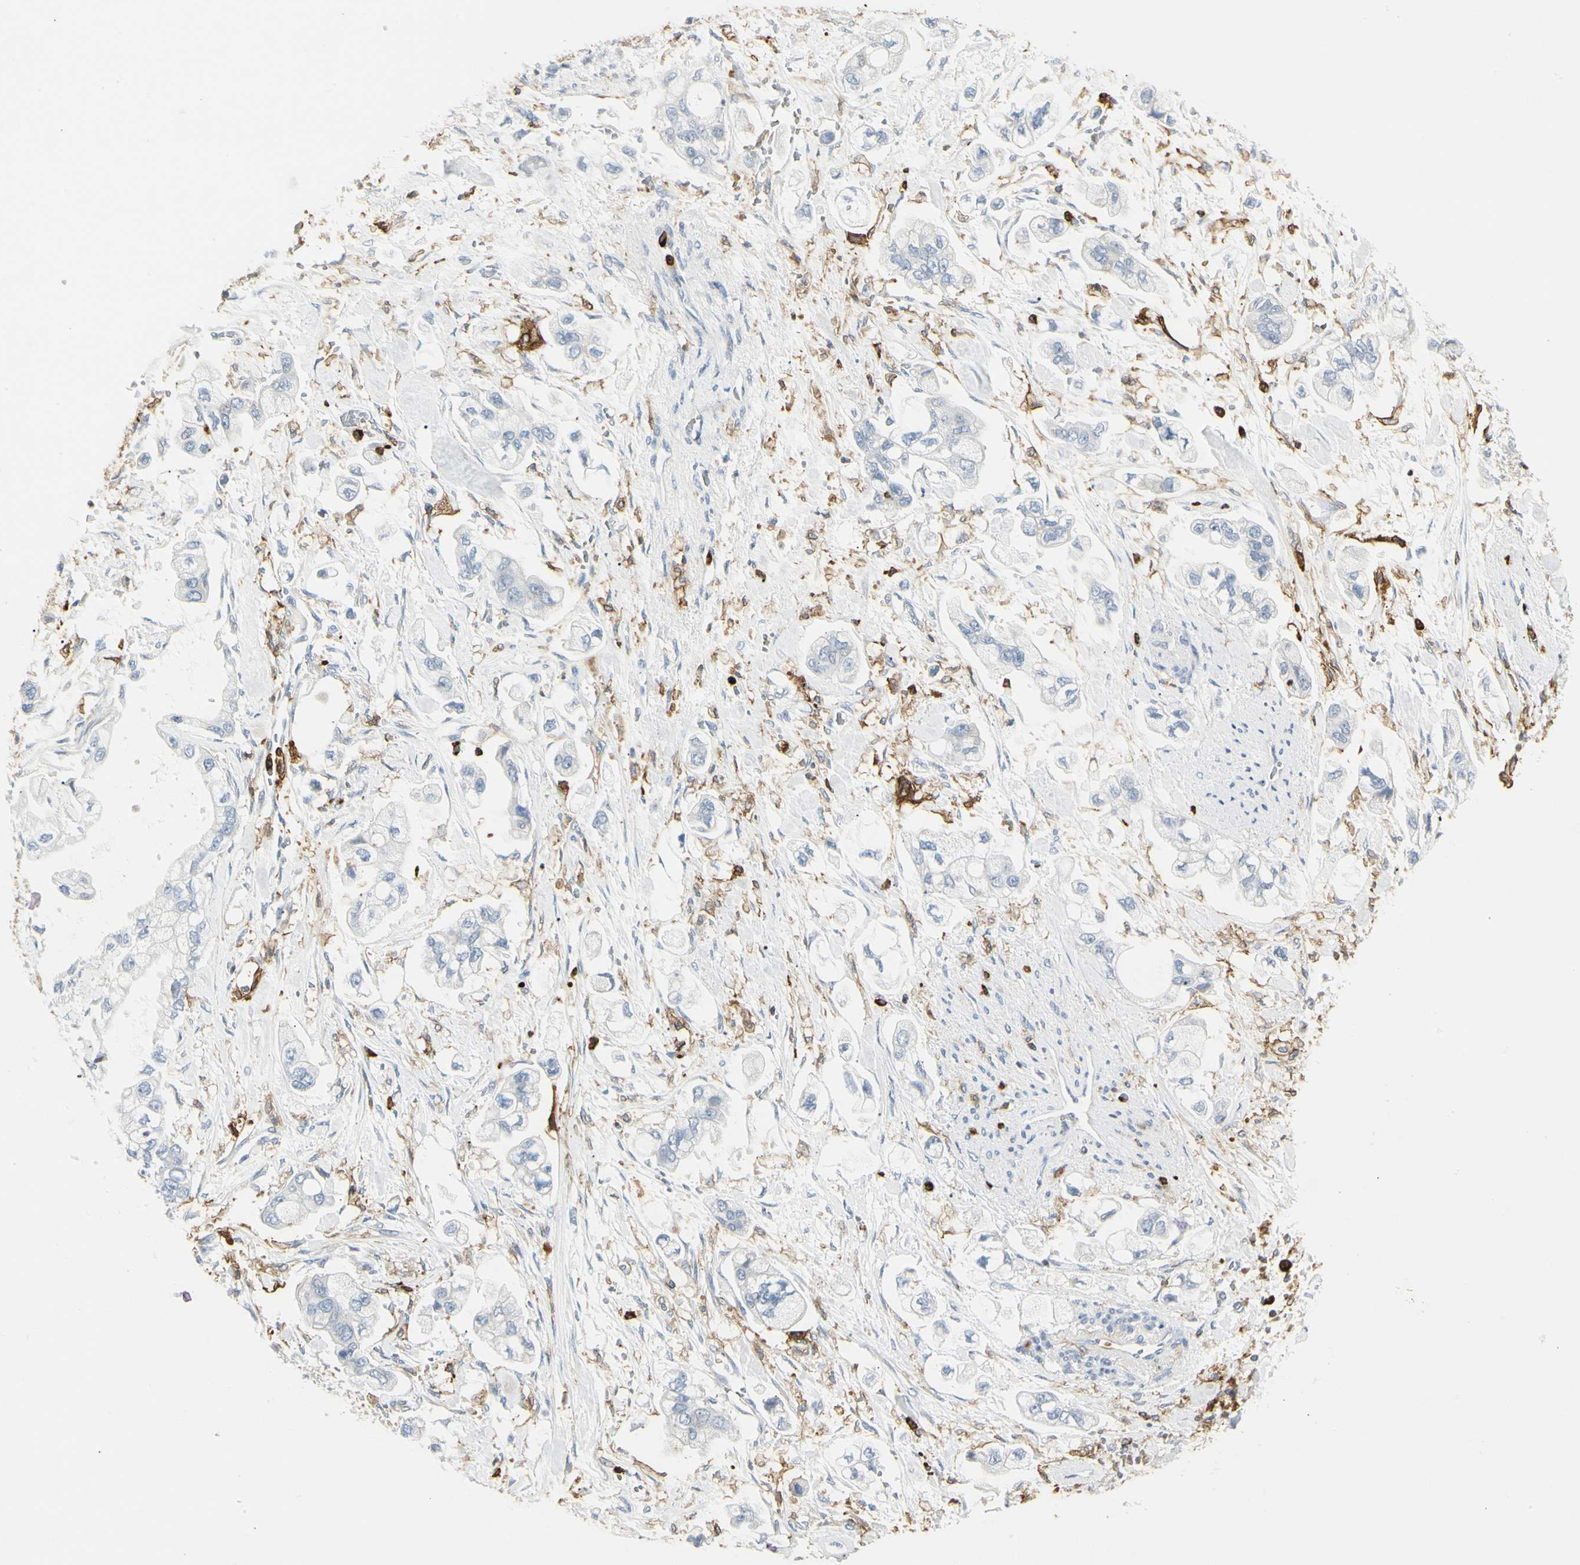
{"staining": {"intensity": "negative", "quantity": "none", "location": "none"}, "tissue": "stomach cancer", "cell_type": "Tumor cells", "image_type": "cancer", "snomed": [{"axis": "morphology", "description": "Adenocarcinoma, NOS"}, {"axis": "topography", "description": "Stomach"}], "caption": "This is a image of immunohistochemistry staining of stomach adenocarcinoma, which shows no staining in tumor cells.", "gene": "ITGB2", "patient": {"sex": "male", "age": 62}}